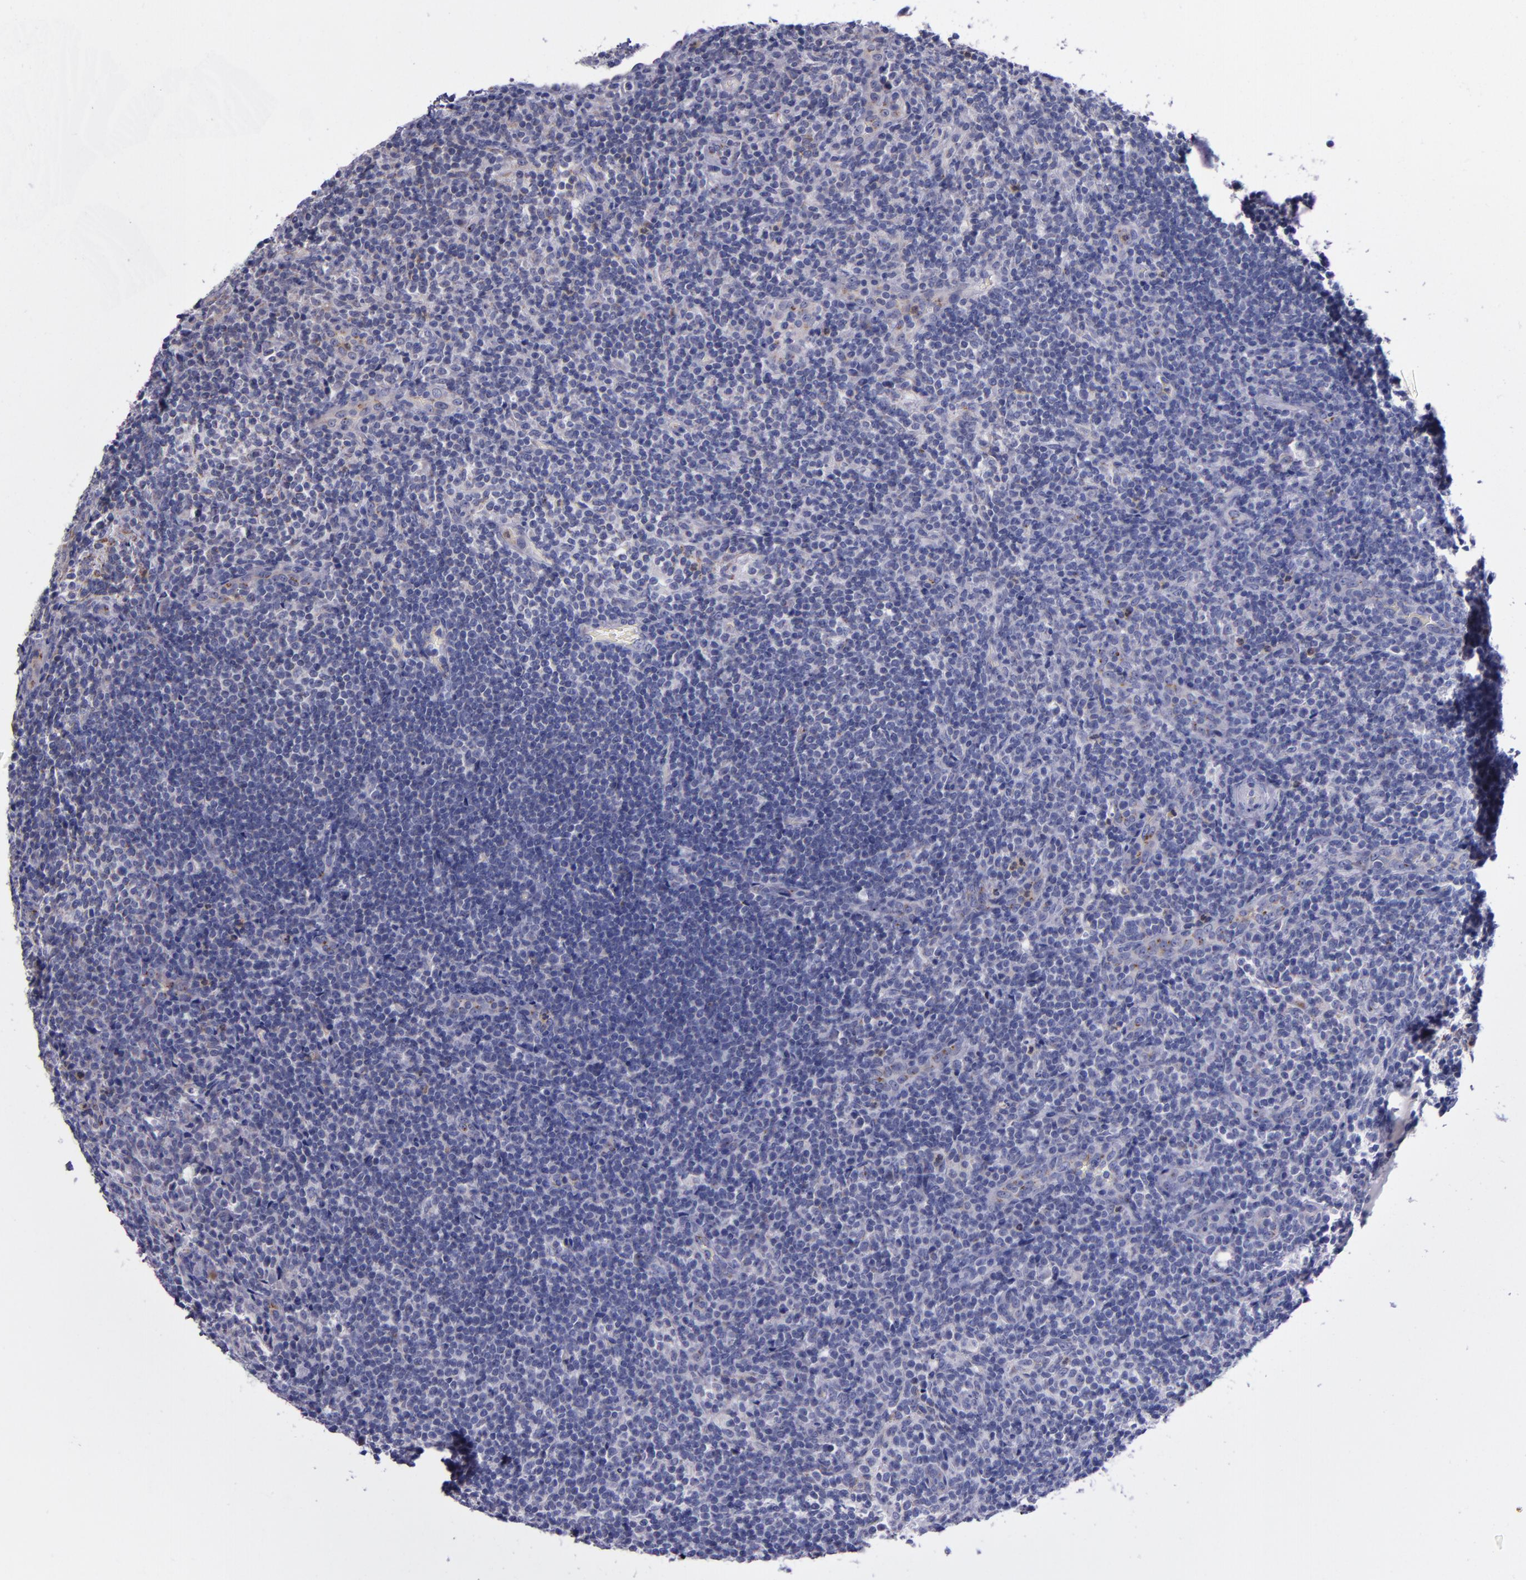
{"staining": {"intensity": "negative", "quantity": "none", "location": "none"}, "tissue": "lymphoma", "cell_type": "Tumor cells", "image_type": "cancer", "snomed": [{"axis": "morphology", "description": "Malignant lymphoma, non-Hodgkin's type, Low grade"}, {"axis": "topography", "description": "Lymph node"}], "caption": "The IHC image has no significant staining in tumor cells of malignant lymphoma, non-Hodgkin's type (low-grade) tissue.", "gene": "RAB41", "patient": {"sex": "female", "age": 76}}